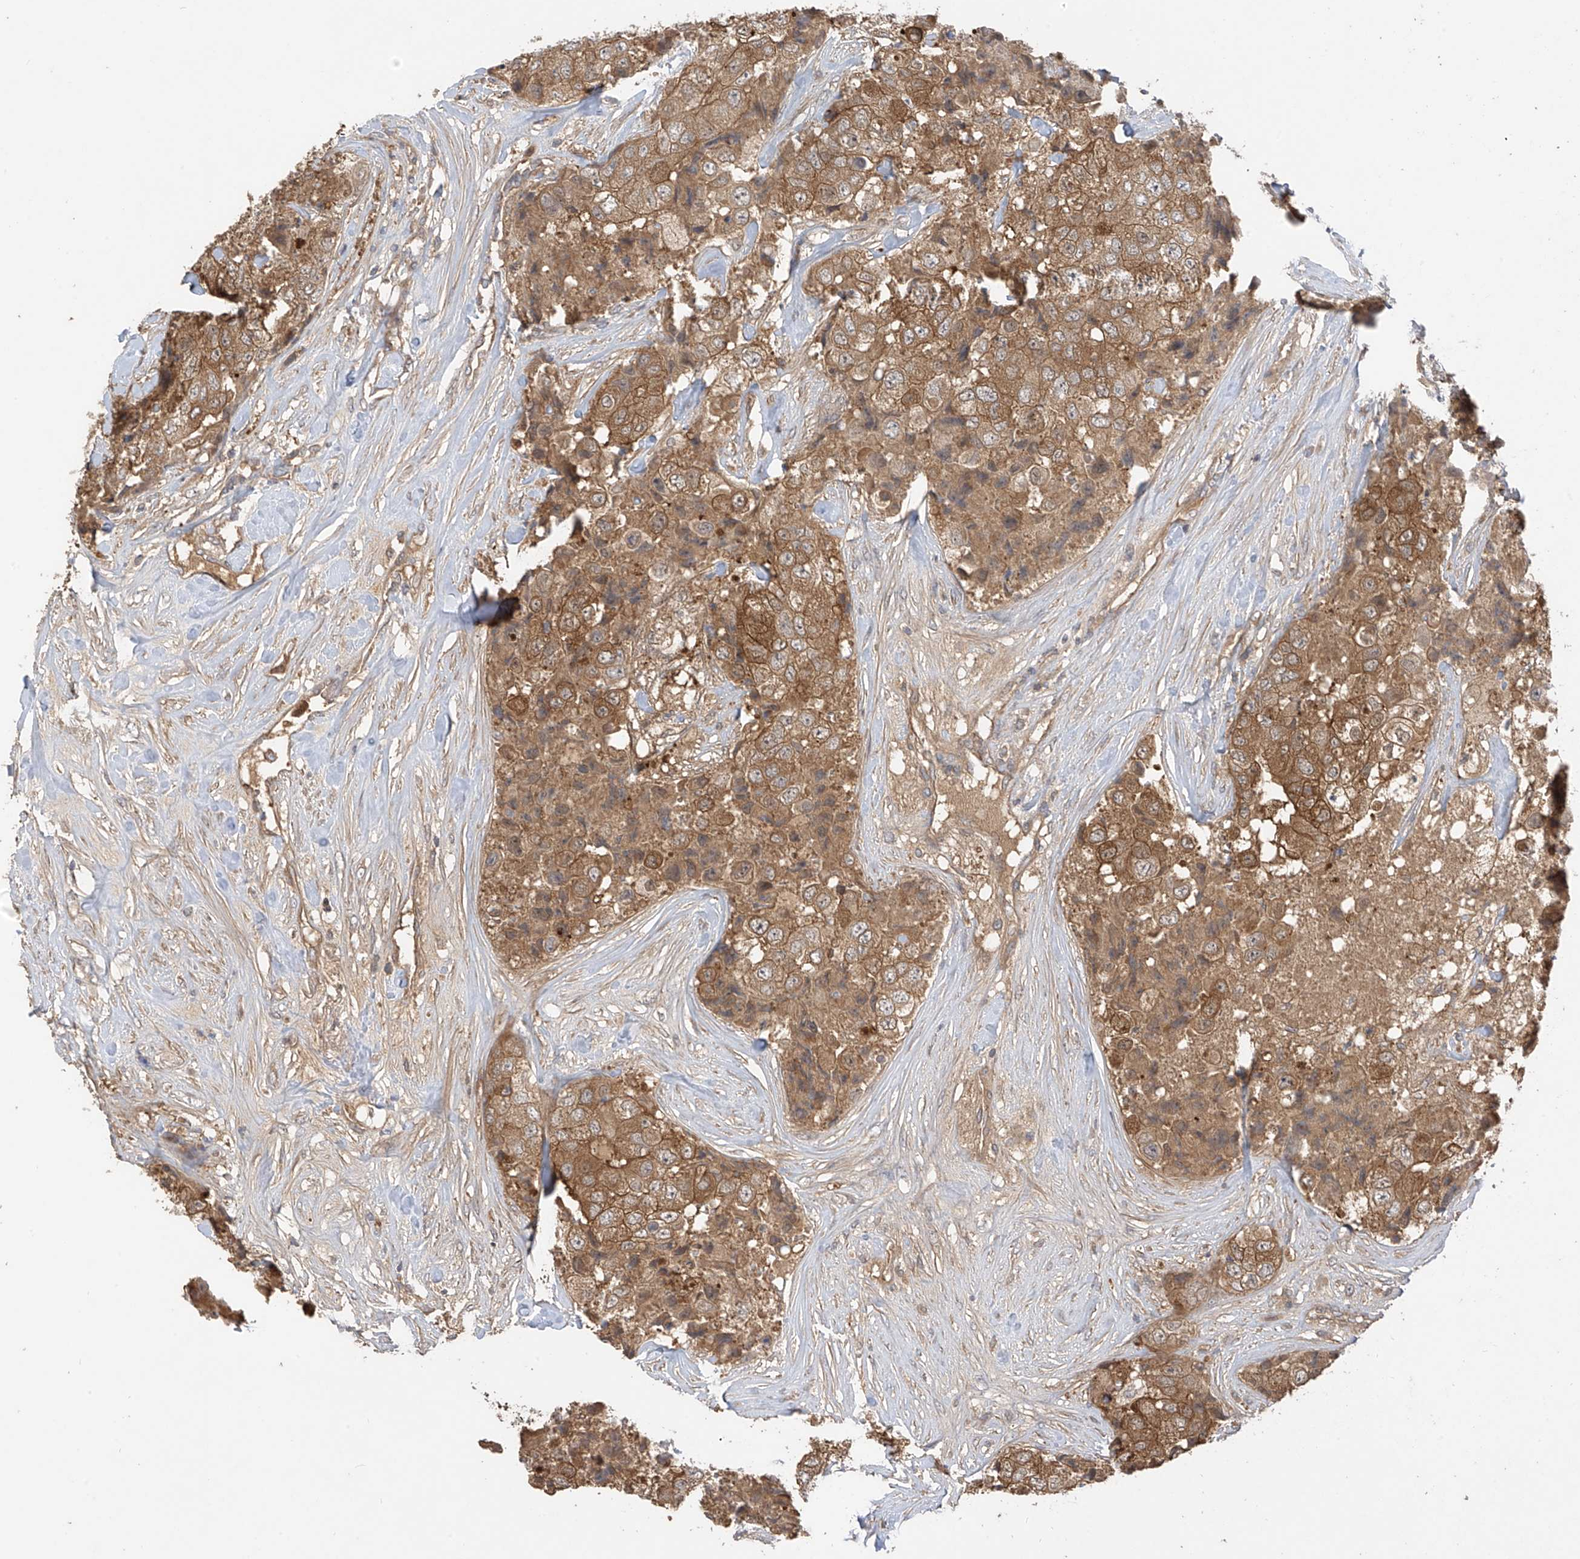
{"staining": {"intensity": "moderate", "quantity": ">75%", "location": "cytoplasmic/membranous"}, "tissue": "breast cancer", "cell_type": "Tumor cells", "image_type": "cancer", "snomed": [{"axis": "morphology", "description": "Duct carcinoma"}, {"axis": "topography", "description": "Breast"}], "caption": "IHC histopathology image of neoplastic tissue: human infiltrating ductal carcinoma (breast) stained using immunohistochemistry (IHC) demonstrates medium levels of moderate protein expression localized specifically in the cytoplasmic/membranous of tumor cells, appearing as a cytoplasmic/membranous brown color.", "gene": "CACNA2D4", "patient": {"sex": "female", "age": 62}}